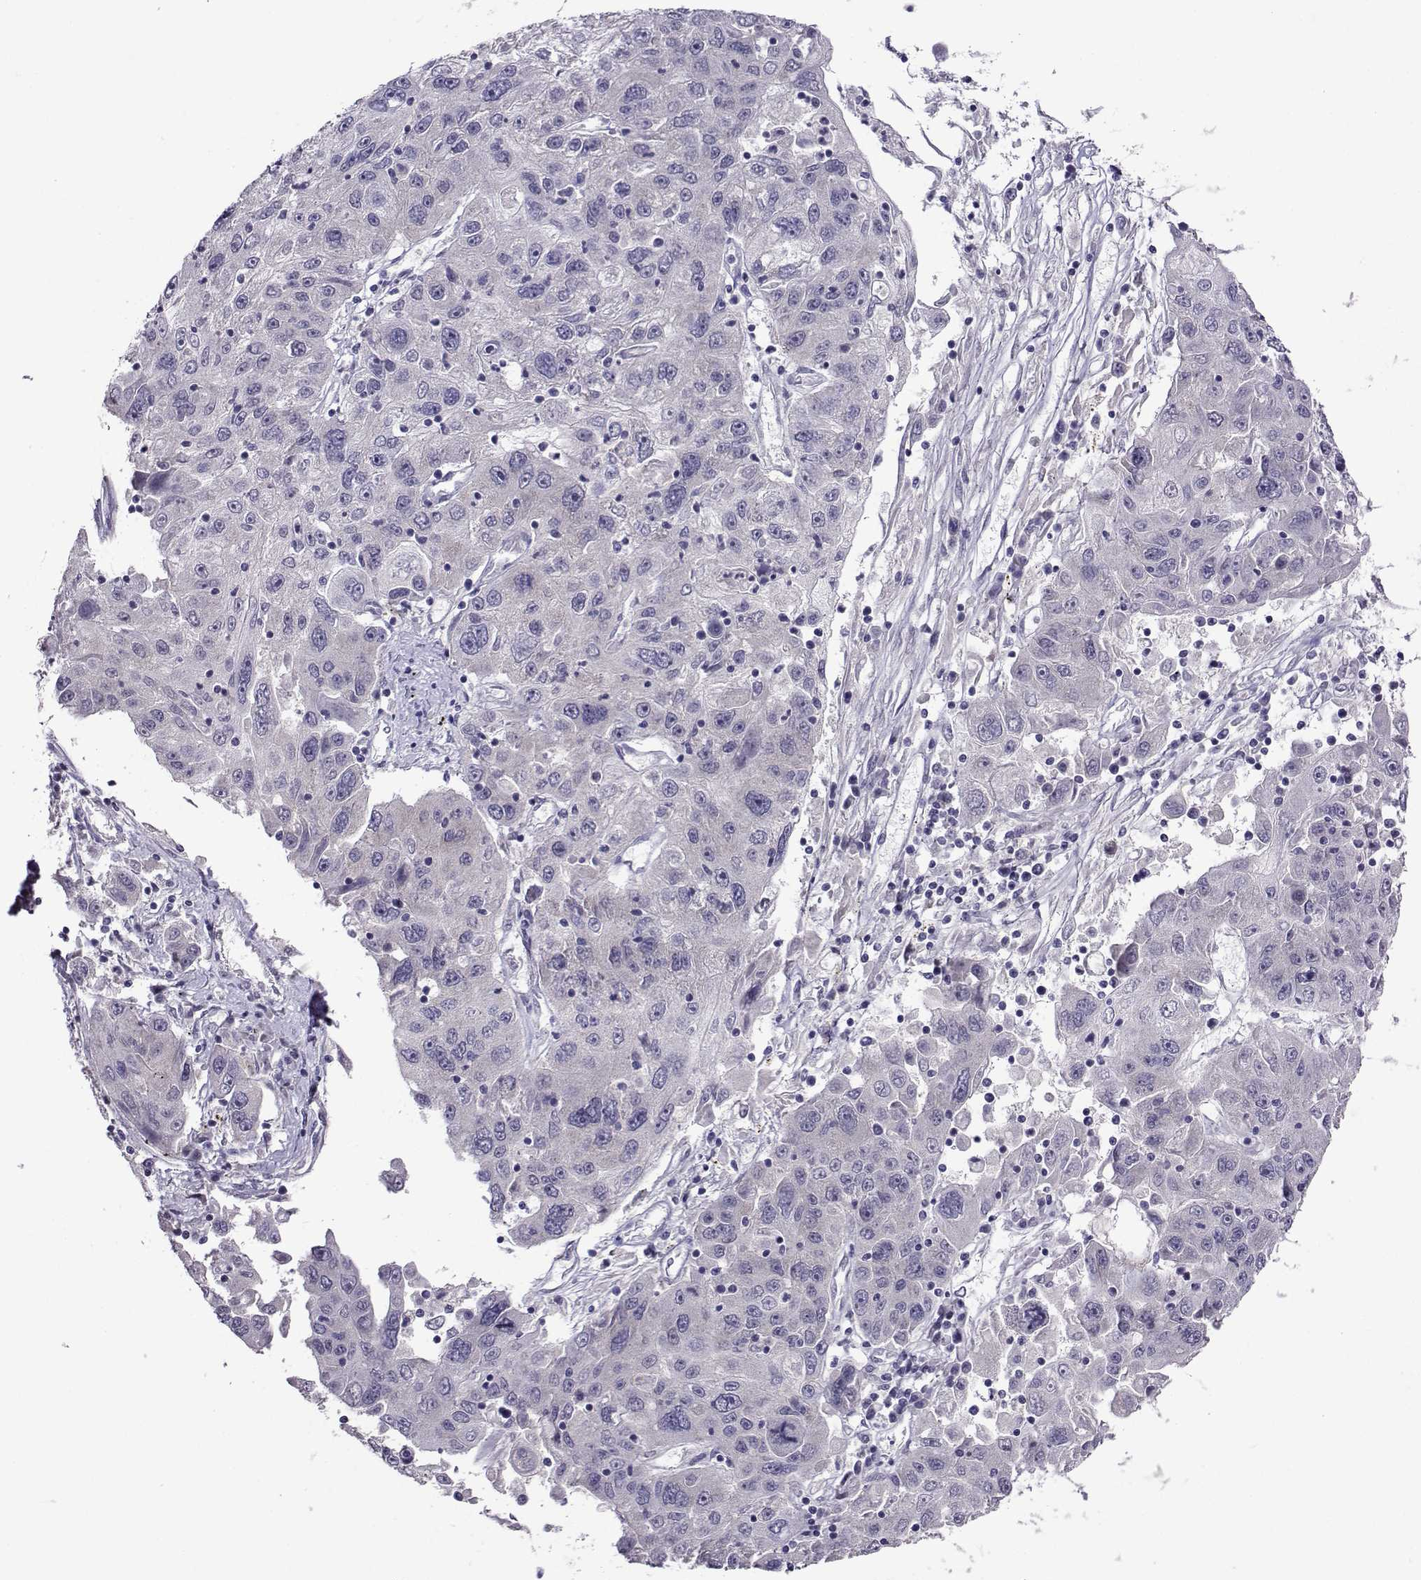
{"staining": {"intensity": "negative", "quantity": "none", "location": "none"}, "tissue": "stomach cancer", "cell_type": "Tumor cells", "image_type": "cancer", "snomed": [{"axis": "morphology", "description": "Adenocarcinoma, NOS"}, {"axis": "topography", "description": "Stomach"}], "caption": "Adenocarcinoma (stomach) was stained to show a protein in brown. There is no significant positivity in tumor cells.", "gene": "DDX20", "patient": {"sex": "male", "age": 56}}